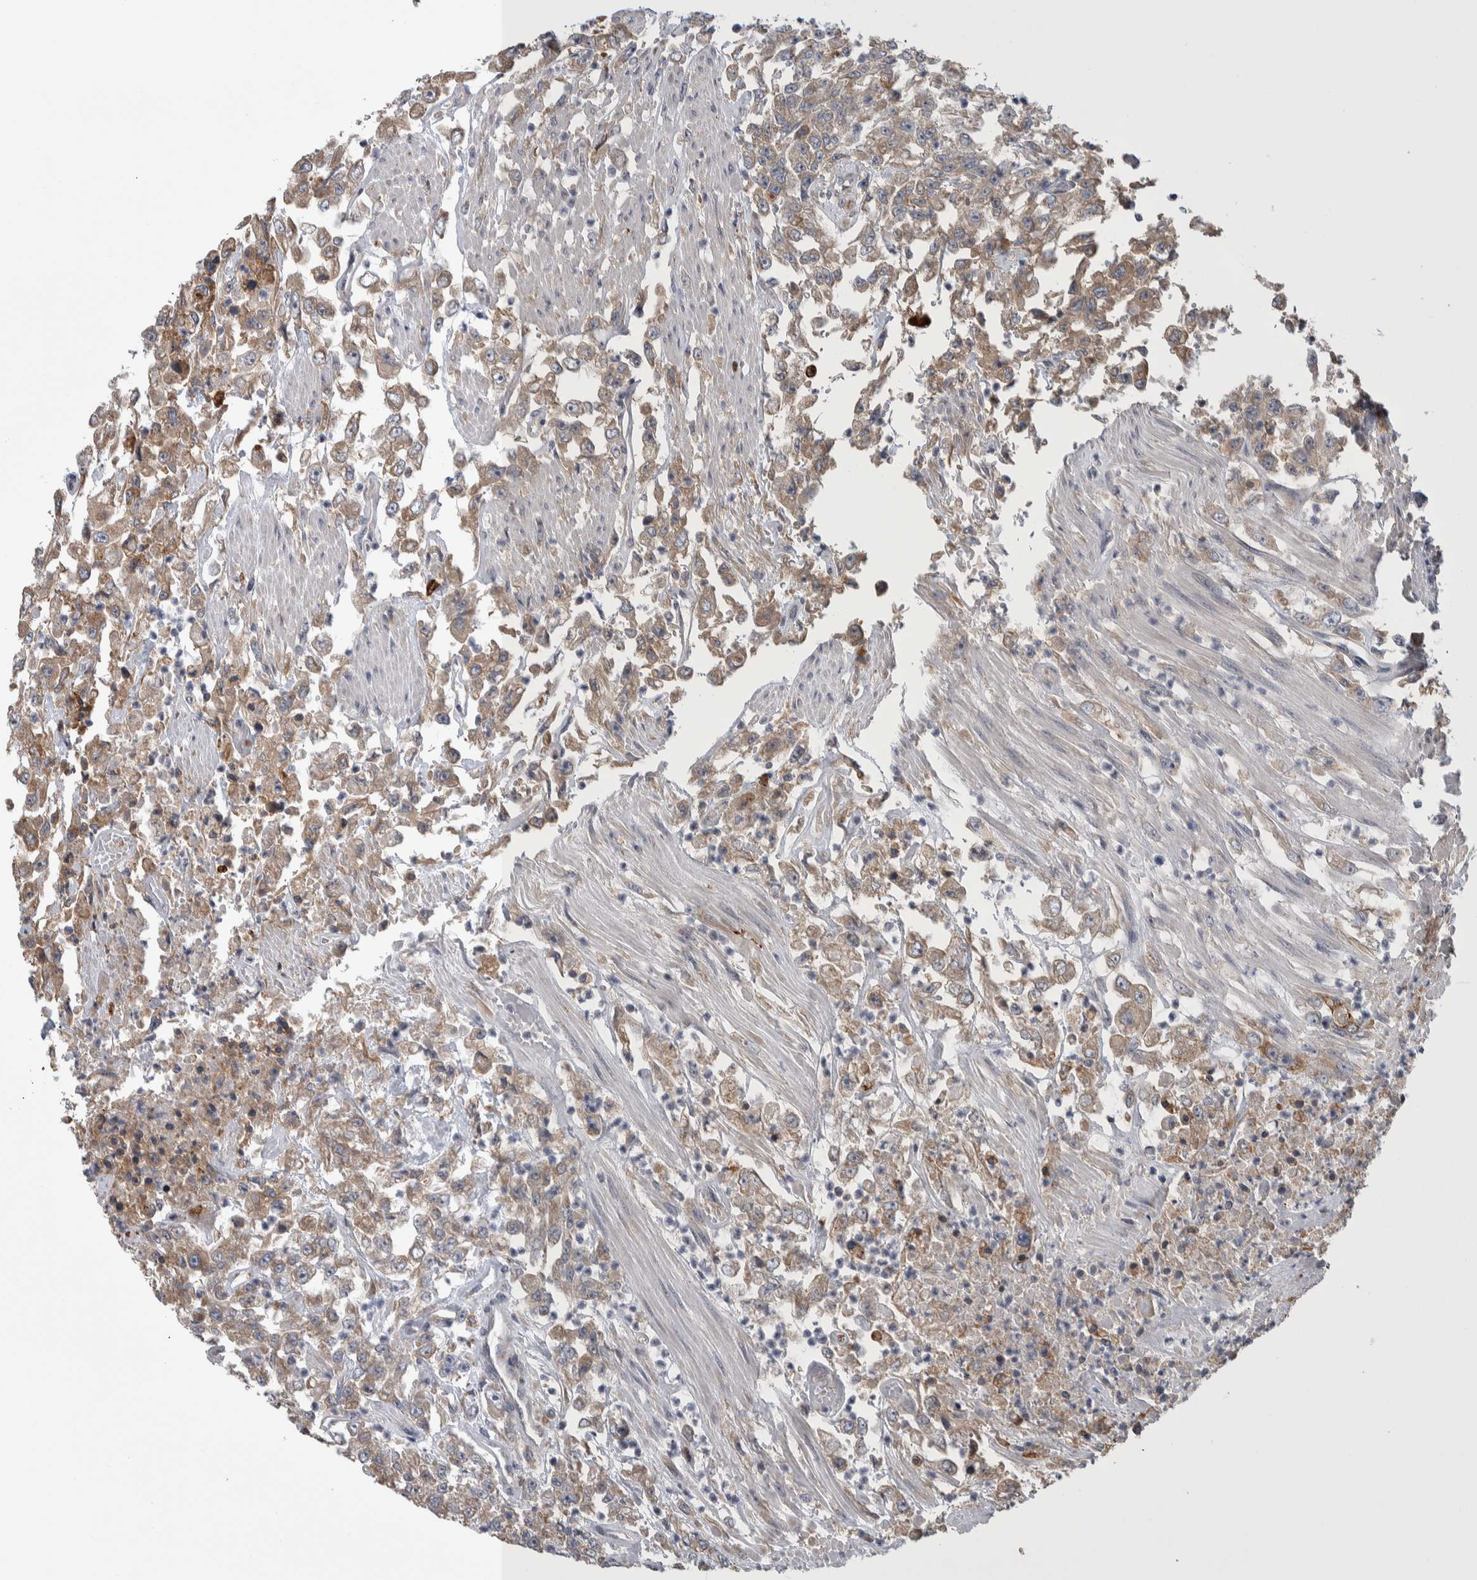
{"staining": {"intensity": "moderate", "quantity": ">75%", "location": "cytoplasmic/membranous"}, "tissue": "urothelial cancer", "cell_type": "Tumor cells", "image_type": "cancer", "snomed": [{"axis": "morphology", "description": "Urothelial carcinoma, High grade"}, {"axis": "topography", "description": "Urinary bladder"}], "caption": "Urothelial cancer stained with immunohistochemistry shows moderate cytoplasmic/membranous positivity in approximately >75% of tumor cells. The staining is performed using DAB (3,3'-diaminobenzidine) brown chromogen to label protein expression. The nuclei are counter-stained blue using hematoxylin.", "gene": "IBTK", "patient": {"sex": "male", "age": 46}}